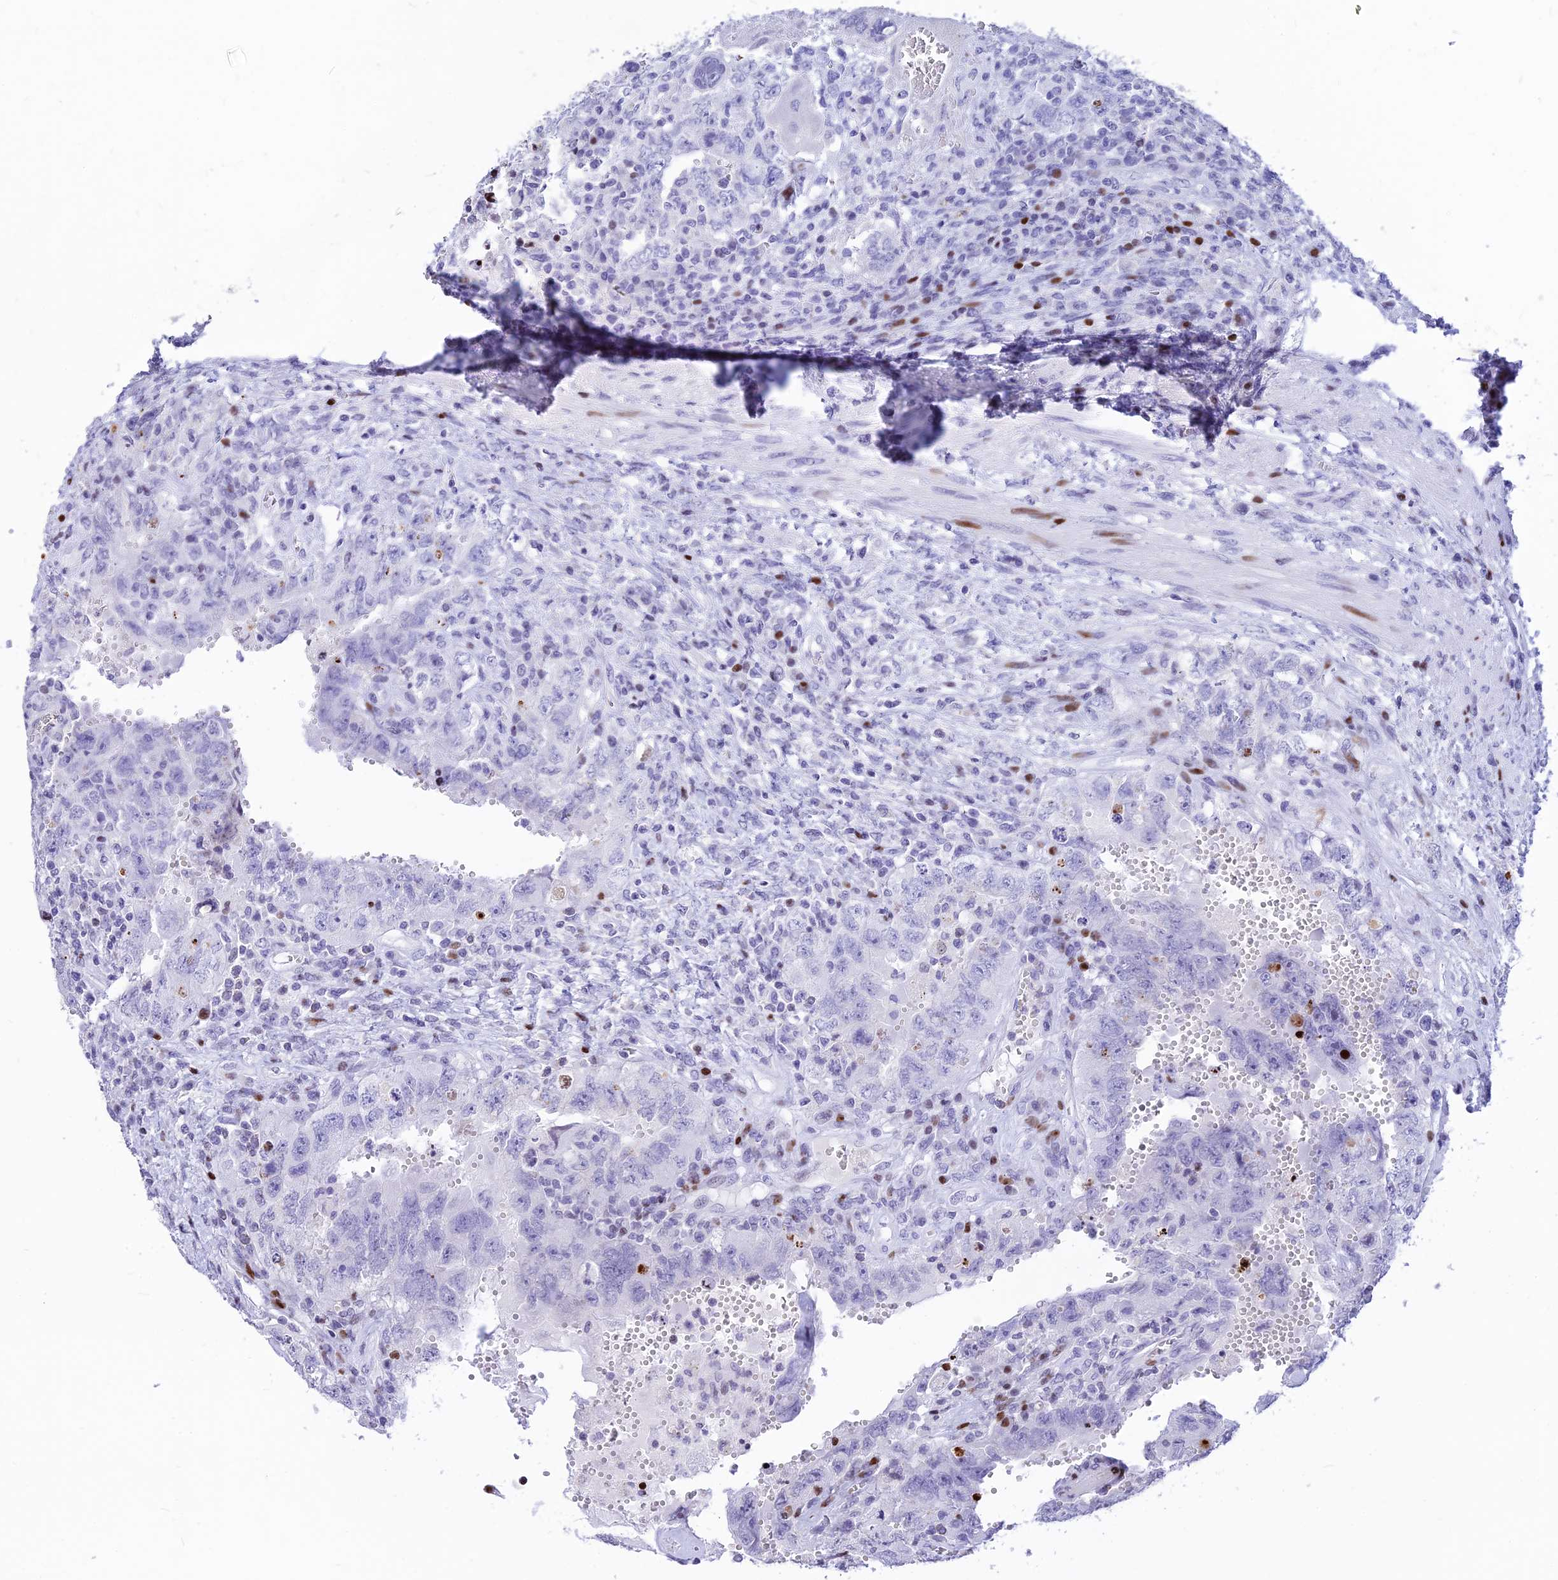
{"staining": {"intensity": "negative", "quantity": "none", "location": "none"}, "tissue": "testis cancer", "cell_type": "Tumor cells", "image_type": "cancer", "snomed": [{"axis": "morphology", "description": "Carcinoma, Embryonal, NOS"}, {"axis": "topography", "description": "Testis"}], "caption": "Testis cancer stained for a protein using IHC exhibits no positivity tumor cells.", "gene": "PRPS1", "patient": {"sex": "male", "age": 26}}